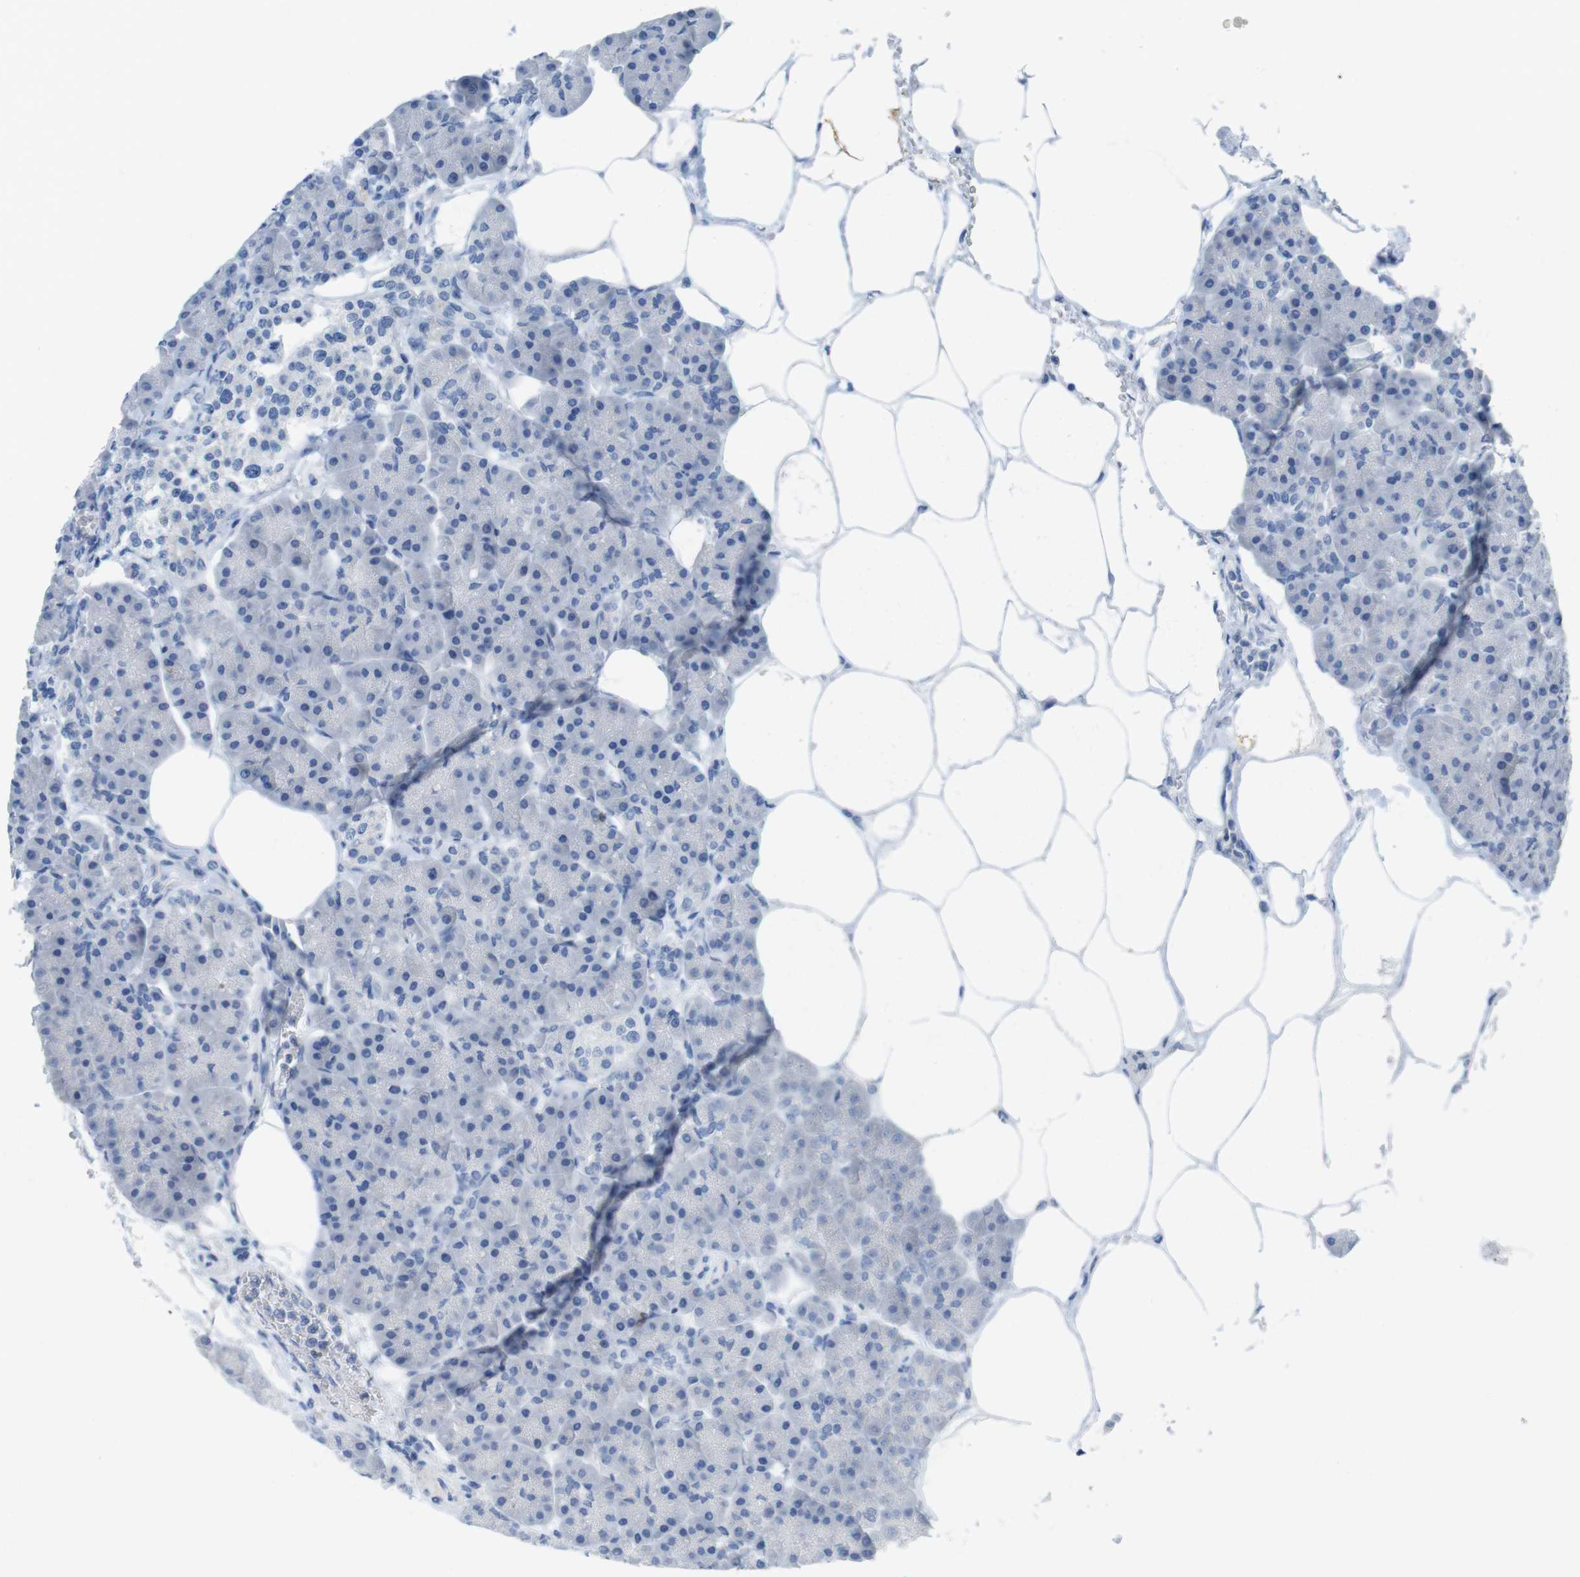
{"staining": {"intensity": "negative", "quantity": "none", "location": "none"}, "tissue": "pancreas", "cell_type": "Exocrine glandular cells", "image_type": "normal", "snomed": [{"axis": "morphology", "description": "Normal tissue, NOS"}, {"axis": "topography", "description": "Pancreas"}], "caption": "Pancreas stained for a protein using immunohistochemistry demonstrates no staining exocrine glandular cells.", "gene": "CD5", "patient": {"sex": "female", "age": 70}}